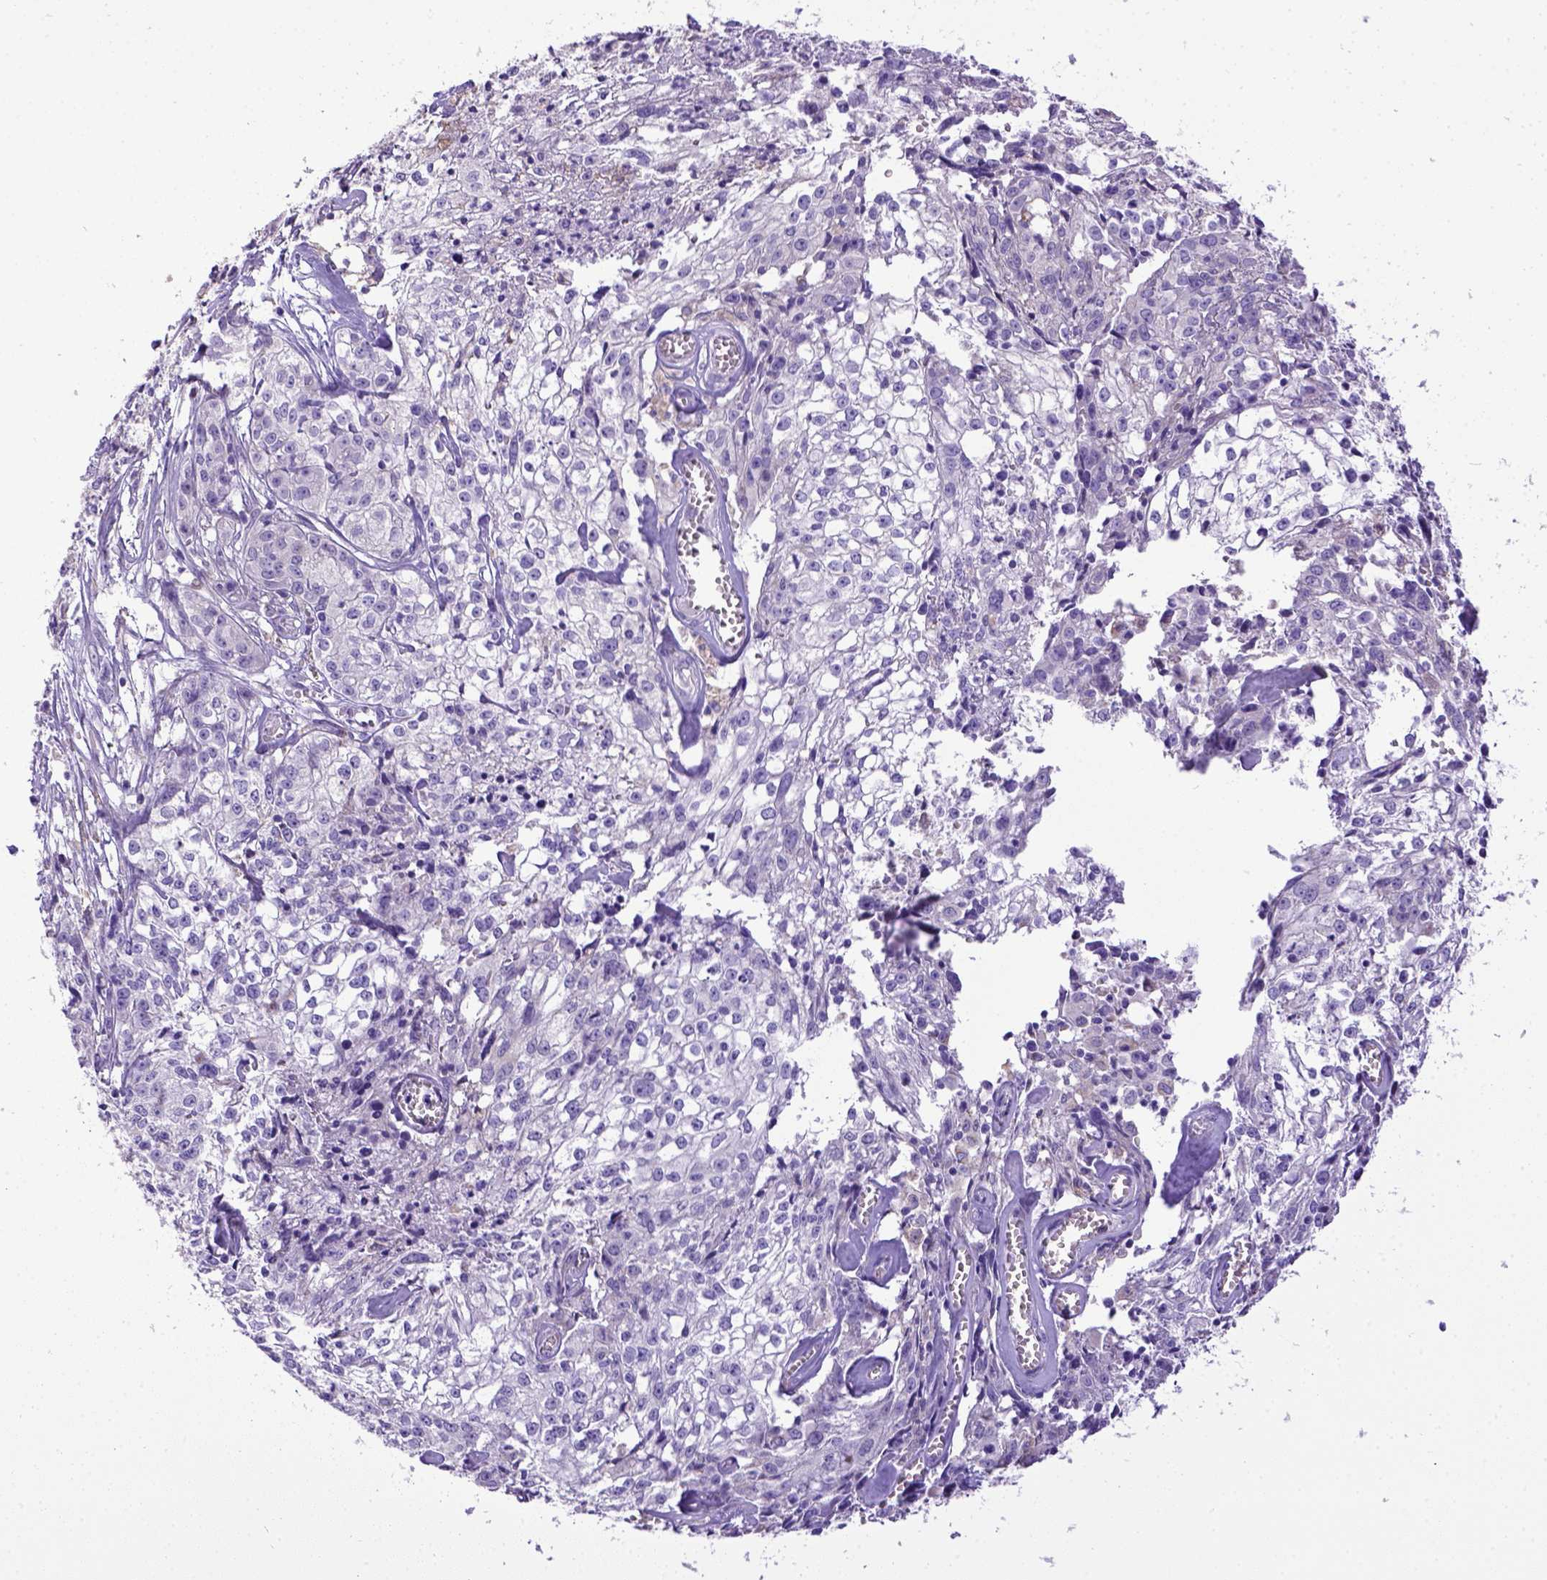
{"staining": {"intensity": "negative", "quantity": "none", "location": "none"}, "tissue": "cervical cancer", "cell_type": "Tumor cells", "image_type": "cancer", "snomed": [{"axis": "morphology", "description": "Squamous cell carcinoma, NOS"}, {"axis": "topography", "description": "Cervix"}], "caption": "Tumor cells show no significant protein positivity in cervical squamous cell carcinoma.", "gene": "SPEF1", "patient": {"sex": "female", "age": 85}}